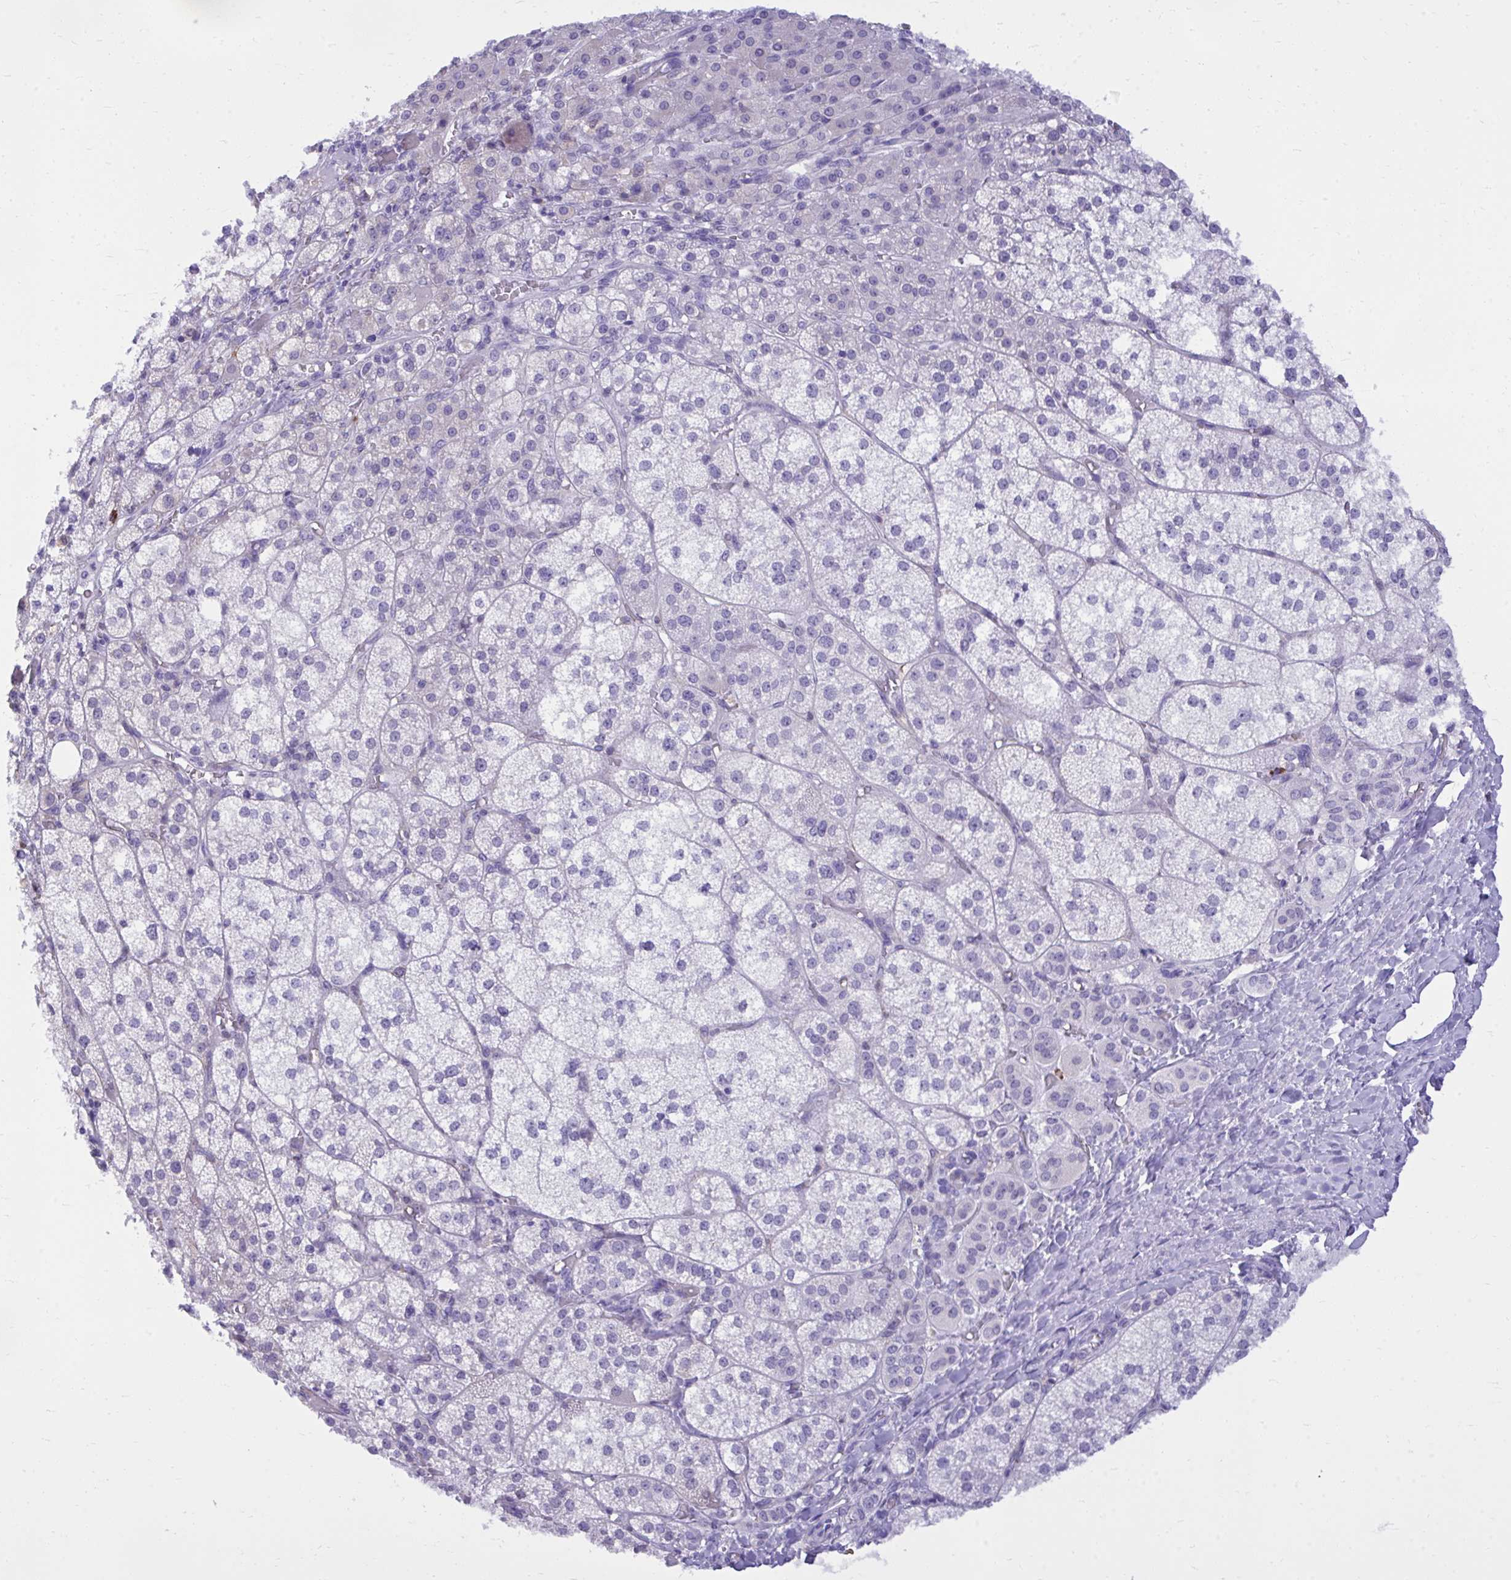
{"staining": {"intensity": "negative", "quantity": "none", "location": "none"}, "tissue": "adrenal gland", "cell_type": "Glandular cells", "image_type": "normal", "snomed": [{"axis": "morphology", "description": "Normal tissue, NOS"}, {"axis": "topography", "description": "Adrenal gland"}], "caption": "IHC of normal adrenal gland demonstrates no expression in glandular cells.", "gene": "PSD", "patient": {"sex": "female", "age": 60}}